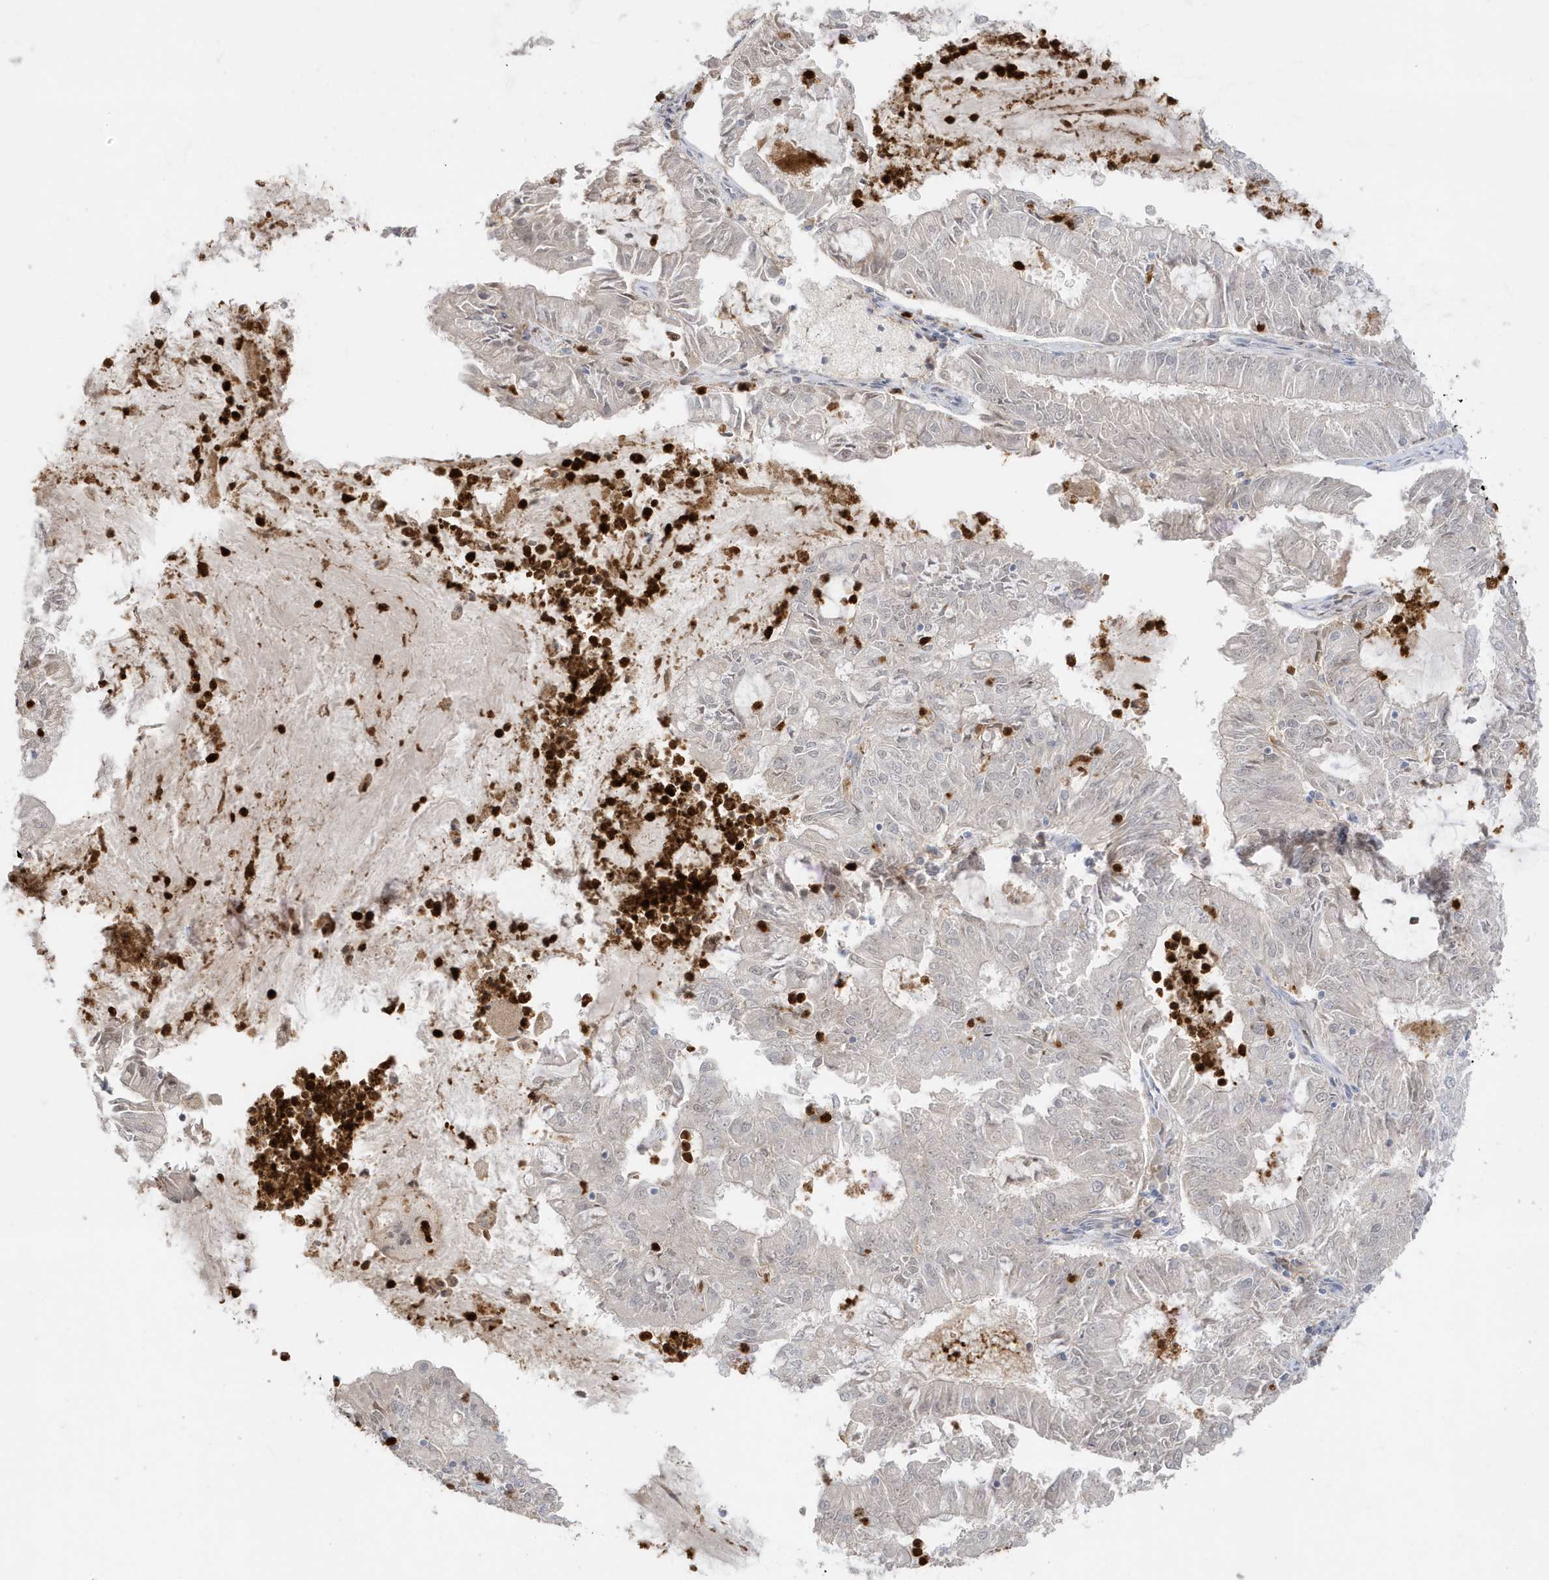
{"staining": {"intensity": "negative", "quantity": "none", "location": "none"}, "tissue": "endometrial cancer", "cell_type": "Tumor cells", "image_type": "cancer", "snomed": [{"axis": "morphology", "description": "Adenocarcinoma, NOS"}, {"axis": "topography", "description": "Endometrium"}], "caption": "DAB (3,3'-diaminobenzidine) immunohistochemical staining of human endometrial cancer (adenocarcinoma) reveals no significant expression in tumor cells. (DAB (3,3'-diaminobenzidine) immunohistochemistry (IHC), high magnification).", "gene": "GCA", "patient": {"sex": "female", "age": 57}}